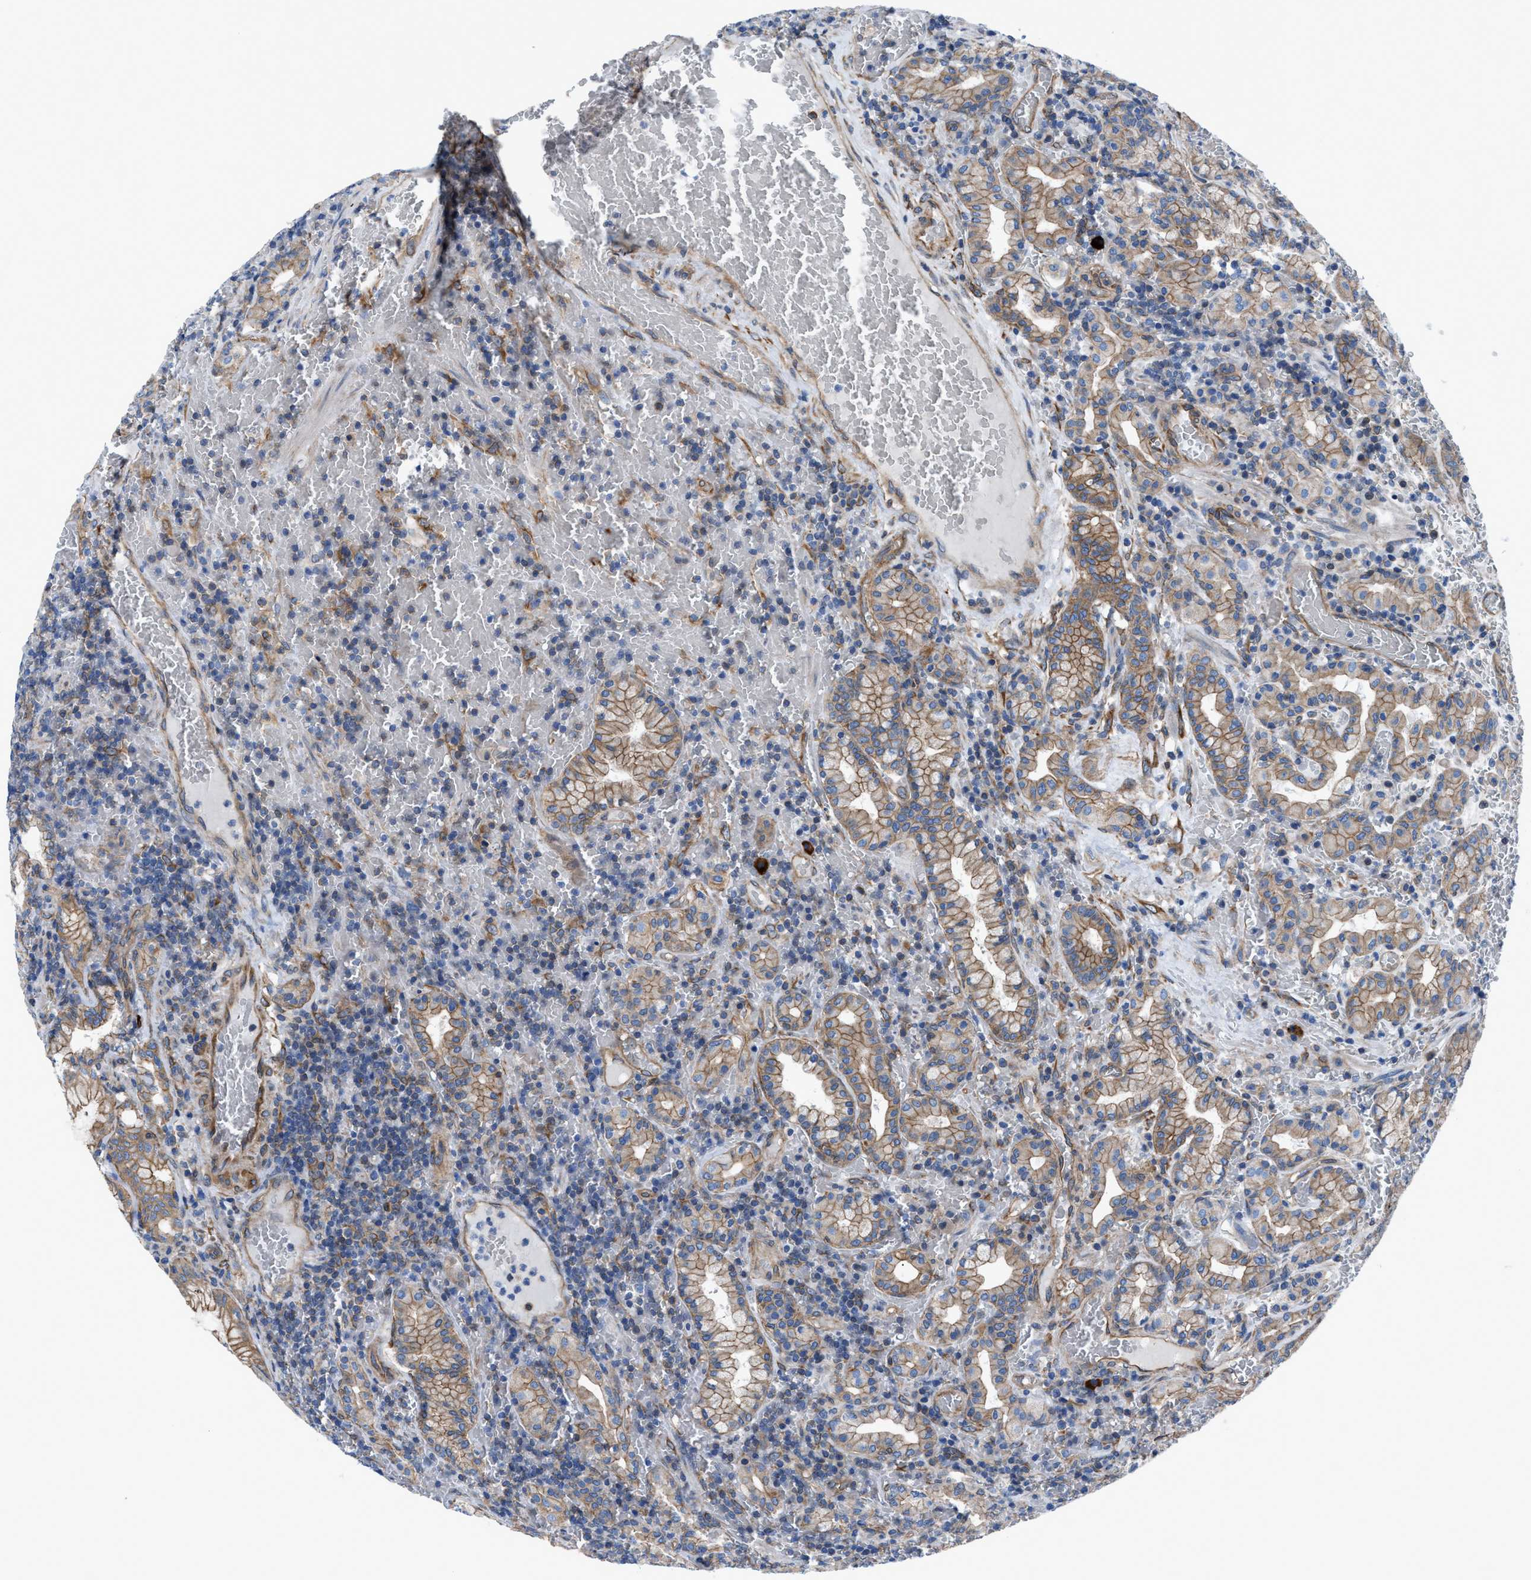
{"staining": {"intensity": "moderate", "quantity": "<25%", "location": "cytoplasmic/membranous"}, "tissue": "stomach", "cell_type": "Glandular cells", "image_type": "normal", "snomed": [{"axis": "morphology", "description": "Normal tissue, NOS"}, {"axis": "morphology", "description": "Carcinoid, malignant, NOS"}, {"axis": "topography", "description": "Stomach, upper"}], "caption": "Protein analysis of benign stomach reveals moderate cytoplasmic/membranous staining in approximately <25% of glandular cells.", "gene": "DMAC1", "patient": {"sex": "male", "age": 39}}